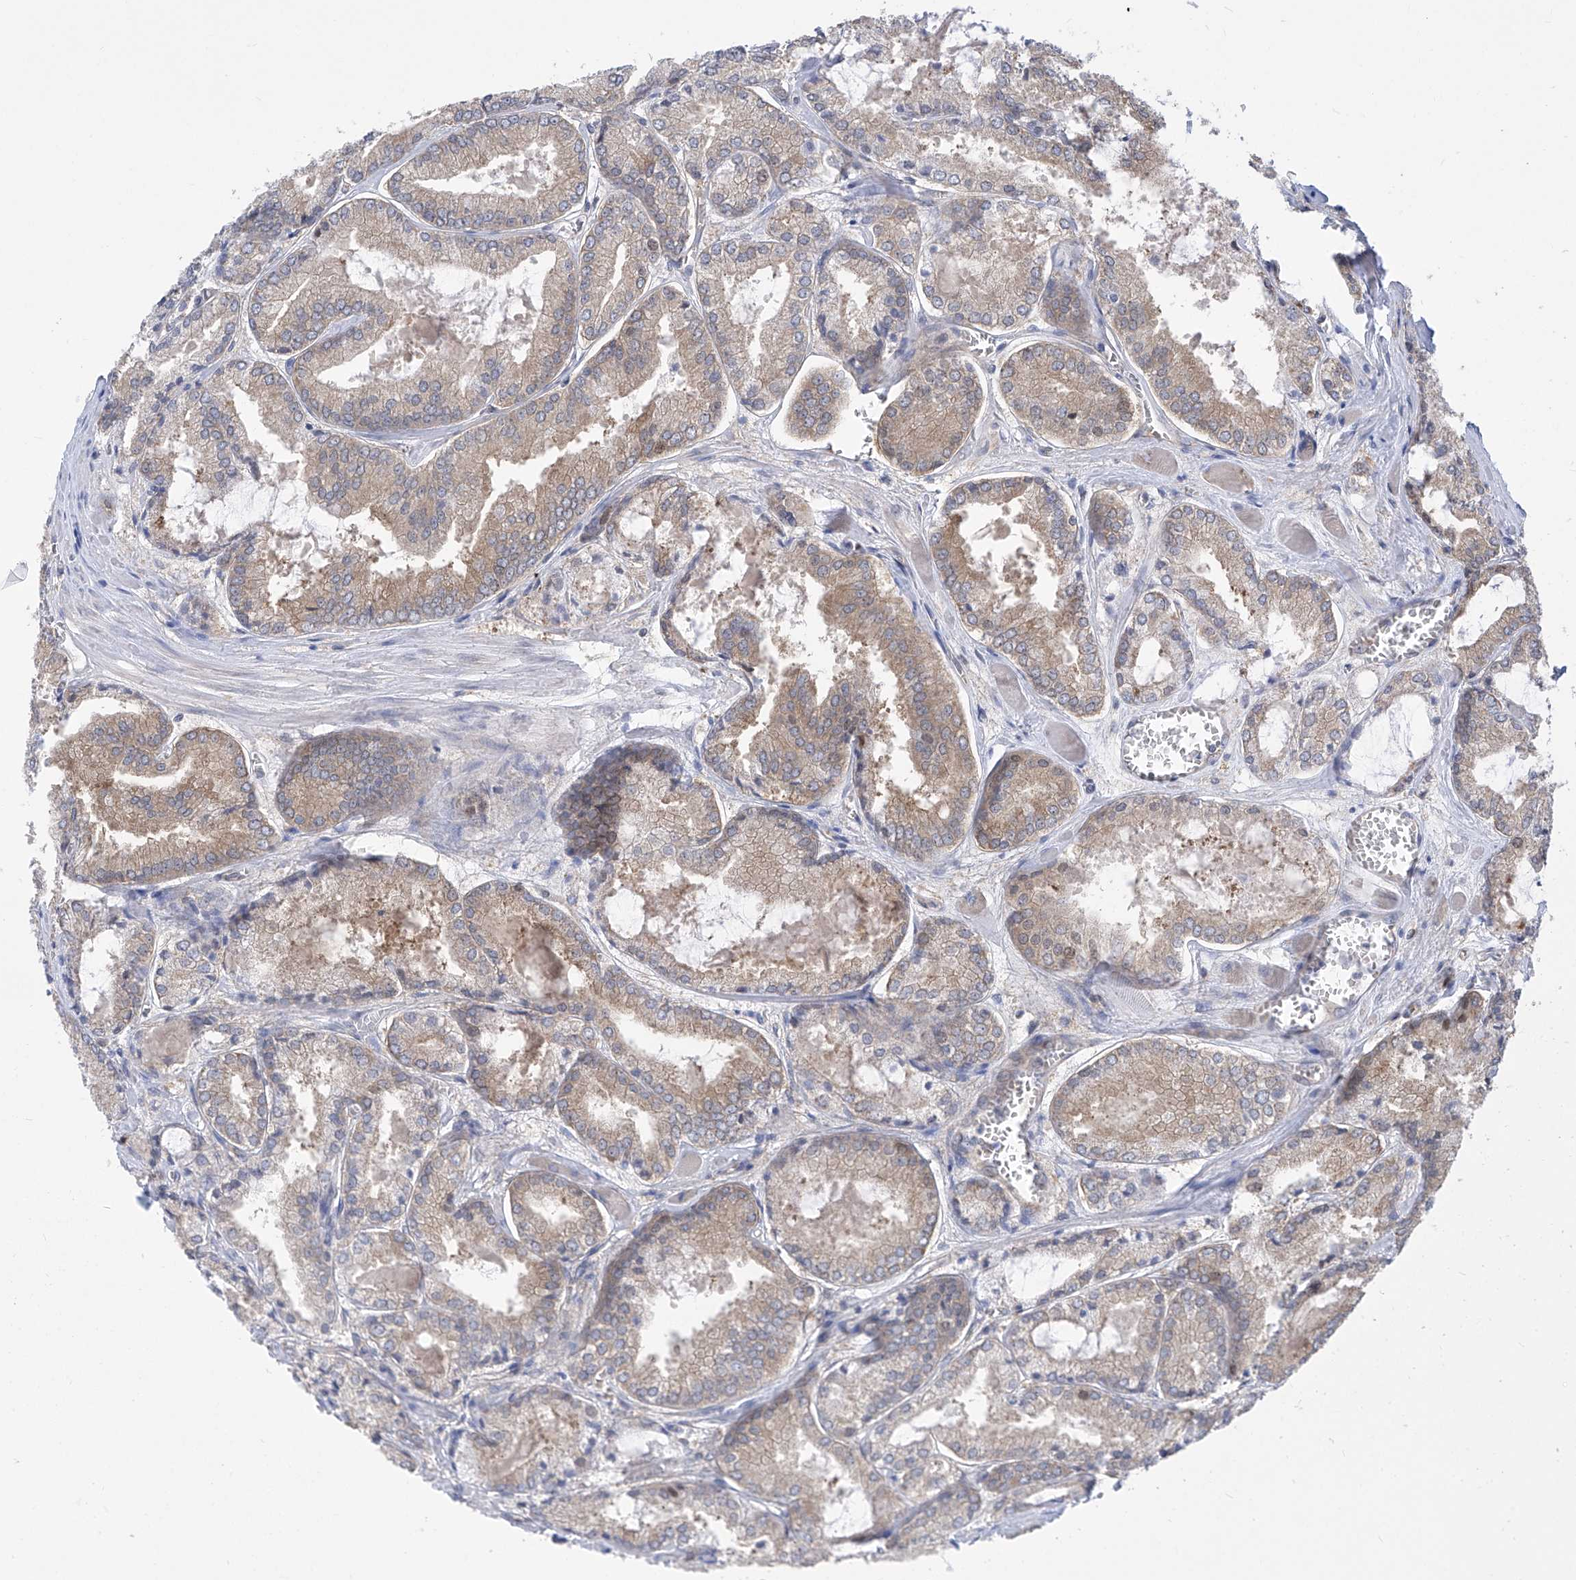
{"staining": {"intensity": "weak", "quantity": "<25%", "location": "cytoplasmic/membranous"}, "tissue": "prostate cancer", "cell_type": "Tumor cells", "image_type": "cancer", "snomed": [{"axis": "morphology", "description": "Adenocarcinoma, Low grade"}, {"axis": "topography", "description": "Prostate"}], "caption": "Human prostate cancer stained for a protein using immunohistochemistry (IHC) demonstrates no expression in tumor cells.", "gene": "EIF3M", "patient": {"sex": "male", "age": 67}}